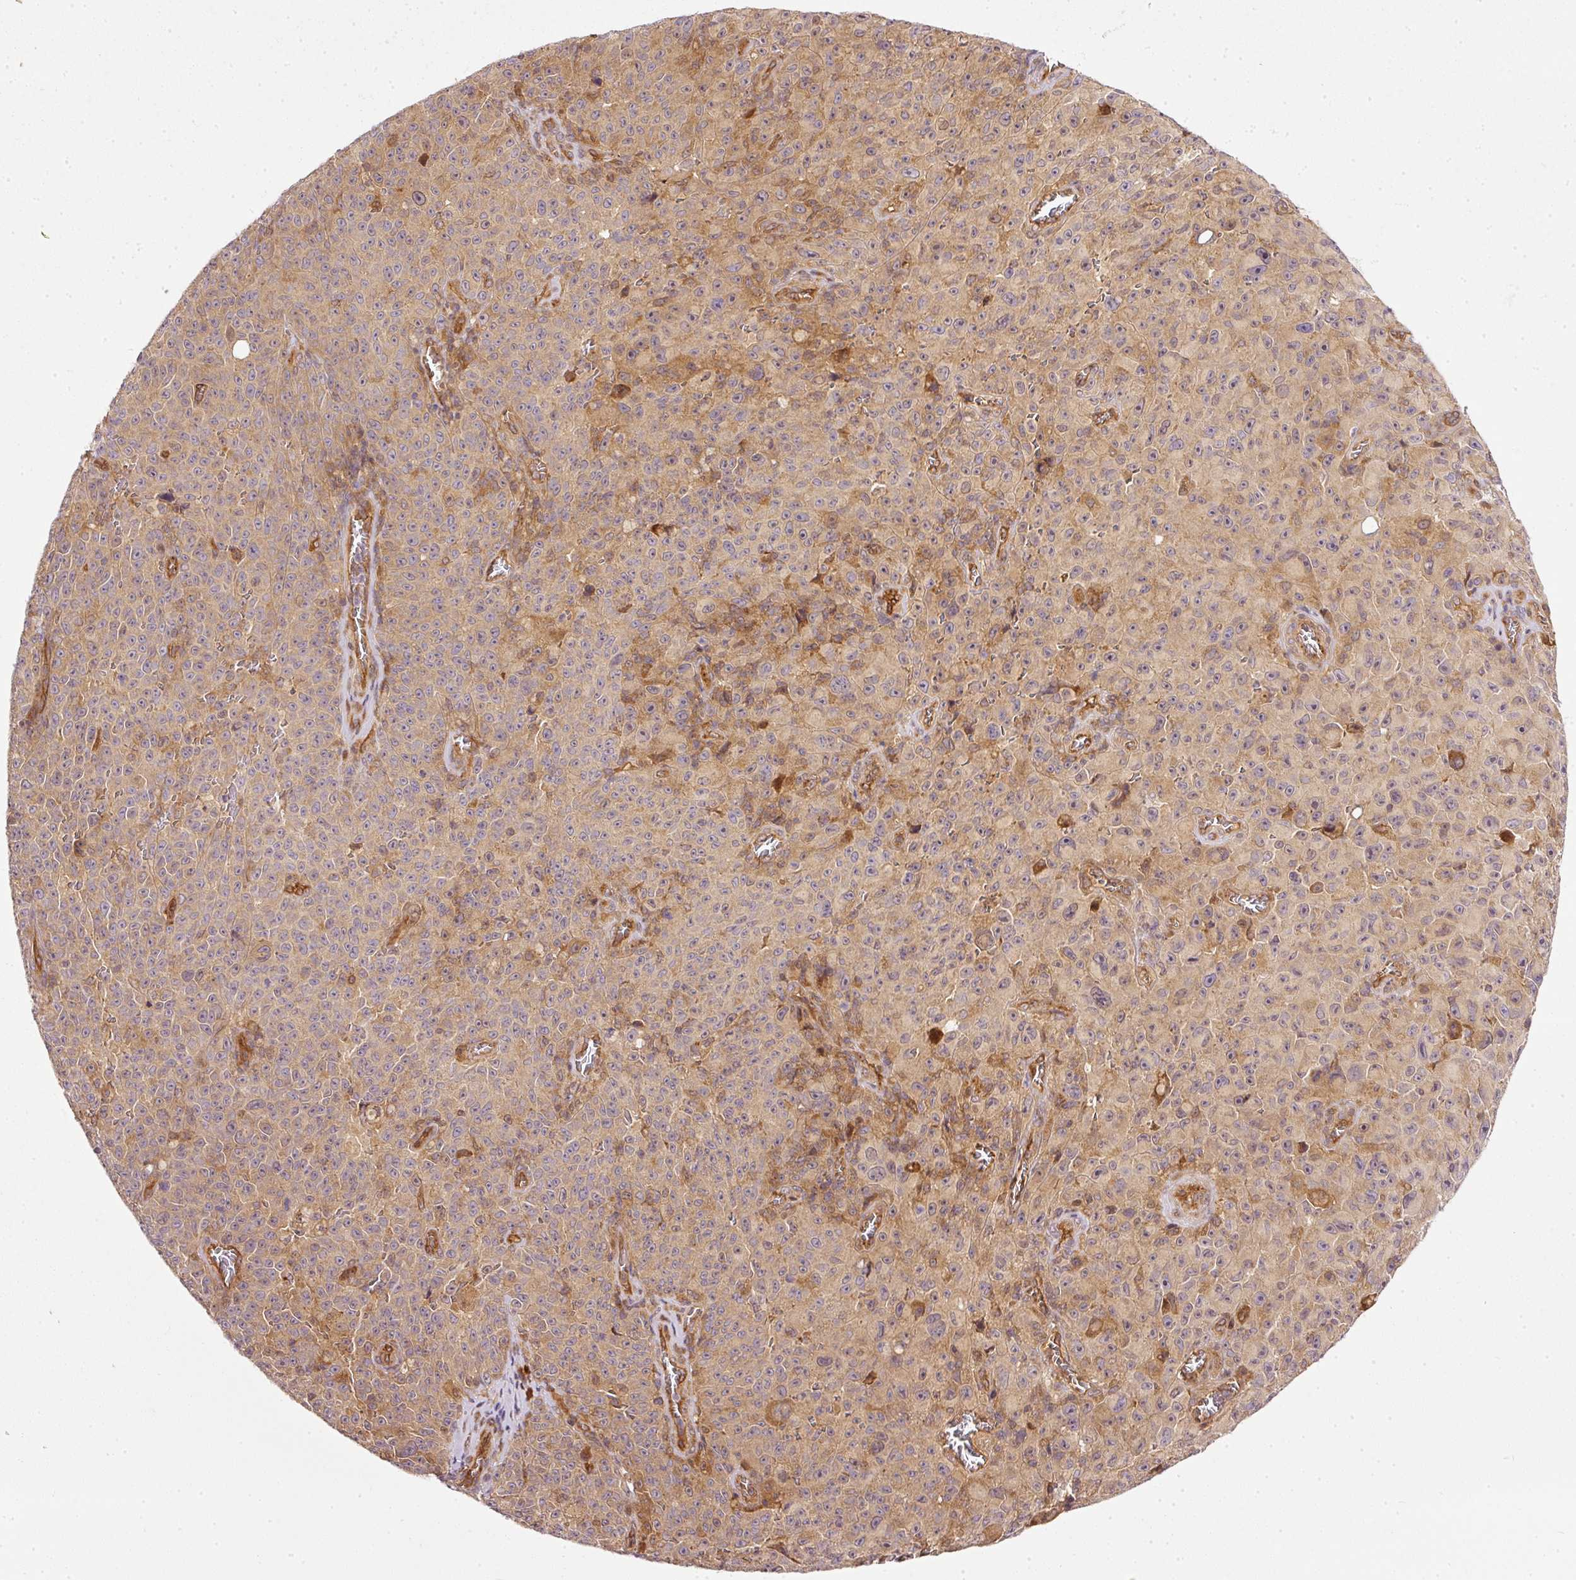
{"staining": {"intensity": "moderate", "quantity": "<25%", "location": "cytoplasmic/membranous"}, "tissue": "melanoma", "cell_type": "Tumor cells", "image_type": "cancer", "snomed": [{"axis": "morphology", "description": "Malignant melanoma, NOS"}, {"axis": "topography", "description": "Skin"}], "caption": "Protein staining of malignant melanoma tissue displays moderate cytoplasmic/membranous staining in approximately <25% of tumor cells.", "gene": "MIF4GD", "patient": {"sex": "female", "age": 82}}